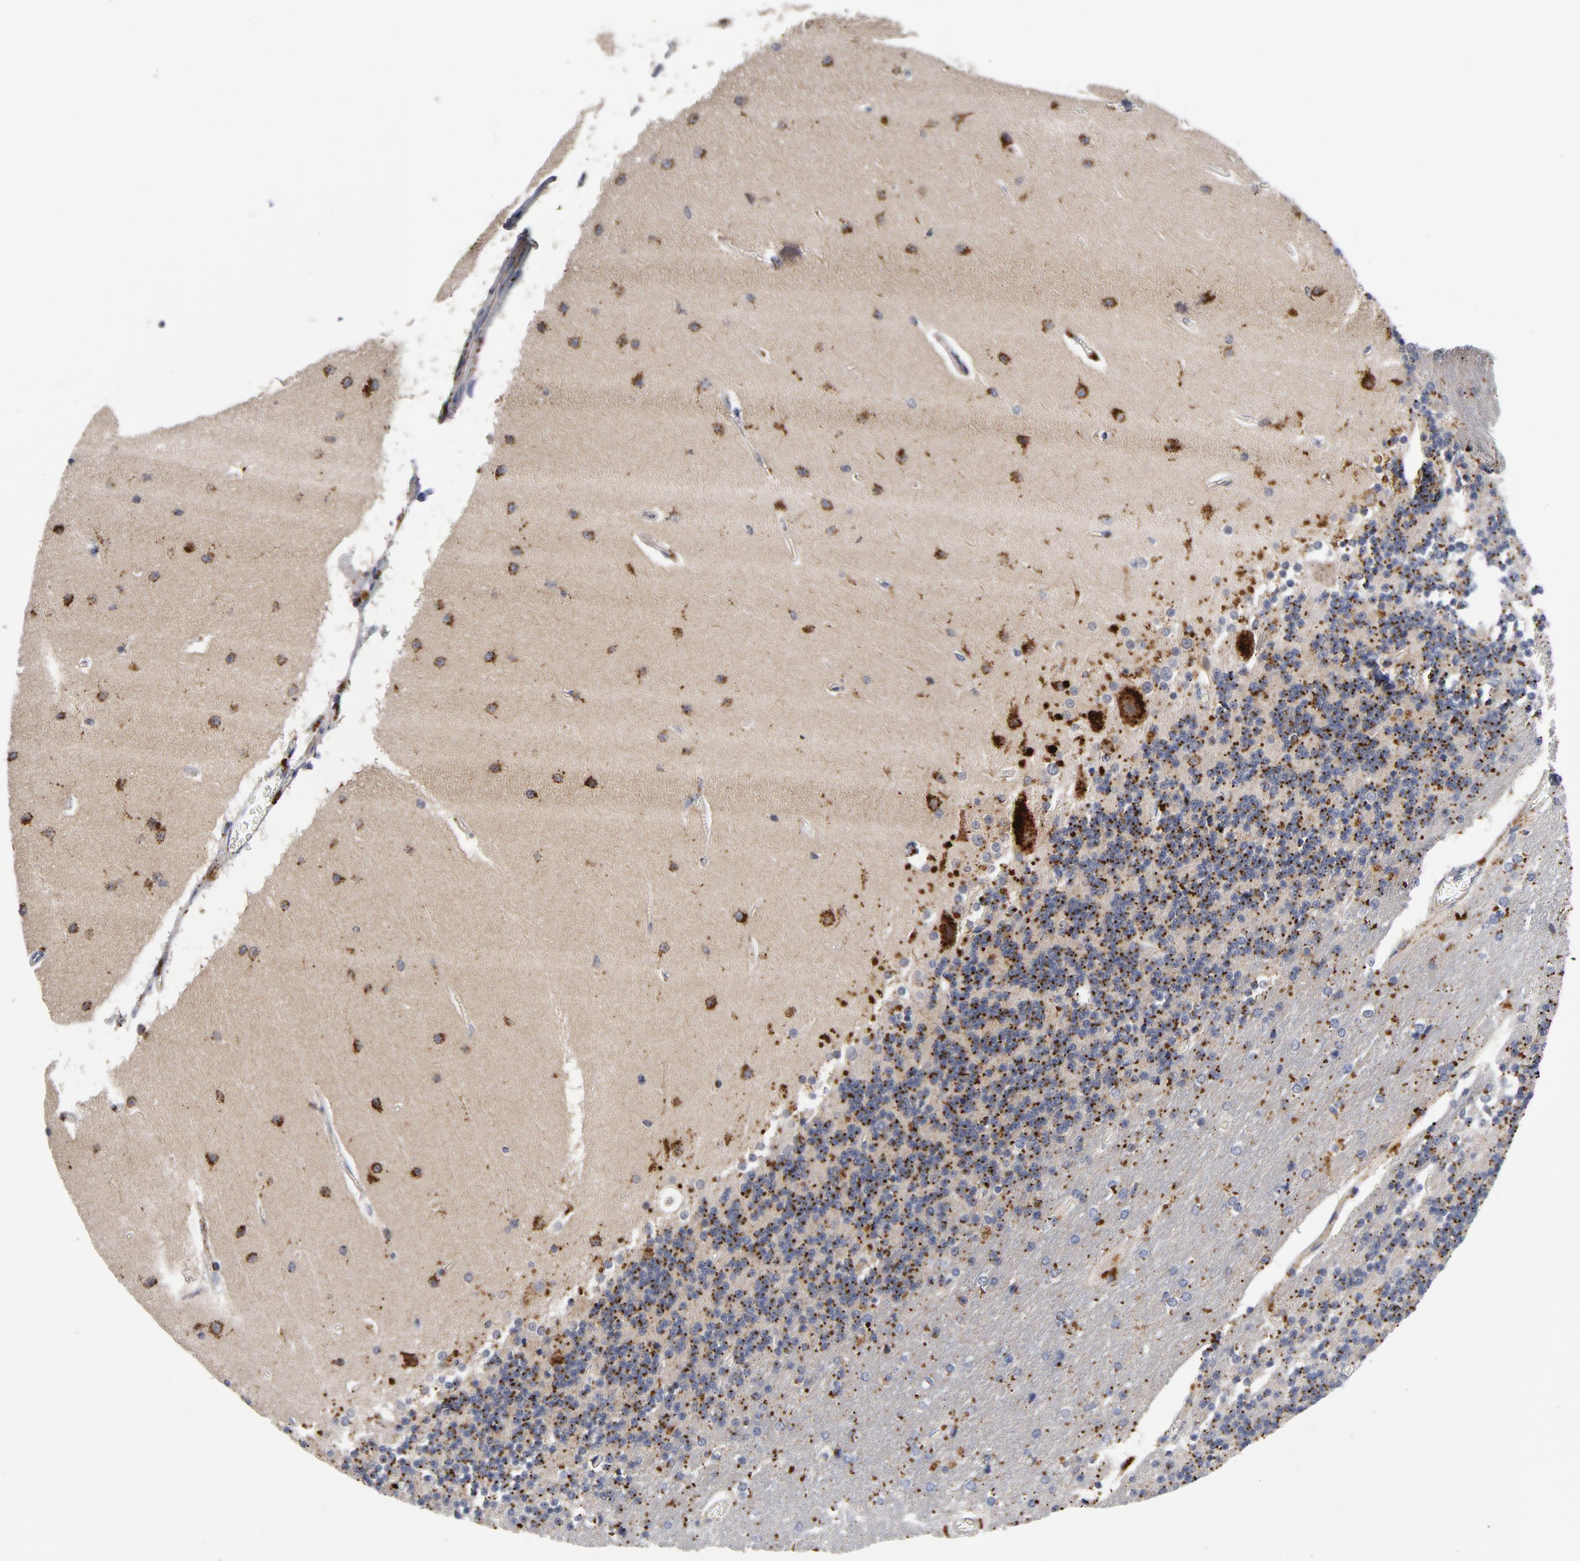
{"staining": {"intensity": "moderate", "quantity": ">75%", "location": "cytoplasmic/membranous"}, "tissue": "cerebellum", "cell_type": "Cells in granular layer", "image_type": "normal", "snomed": [{"axis": "morphology", "description": "Normal tissue, NOS"}, {"axis": "topography", "description": "Cerebellum"}], "caption": "IHC staining of unremarkable cerebellum, which demonstrates medium levels of moderate cytoplasmic/membranous staining in approximately >75% of cells in granular layer indicating moderate cytoplasmic/membranous protein staining. The staining was performed using DAB (brown) for protein detection and nuclei were counterstained in hematoxylin (blue).", "gene": "AKT2", "patient": {"sex": "female", "age": 54}}